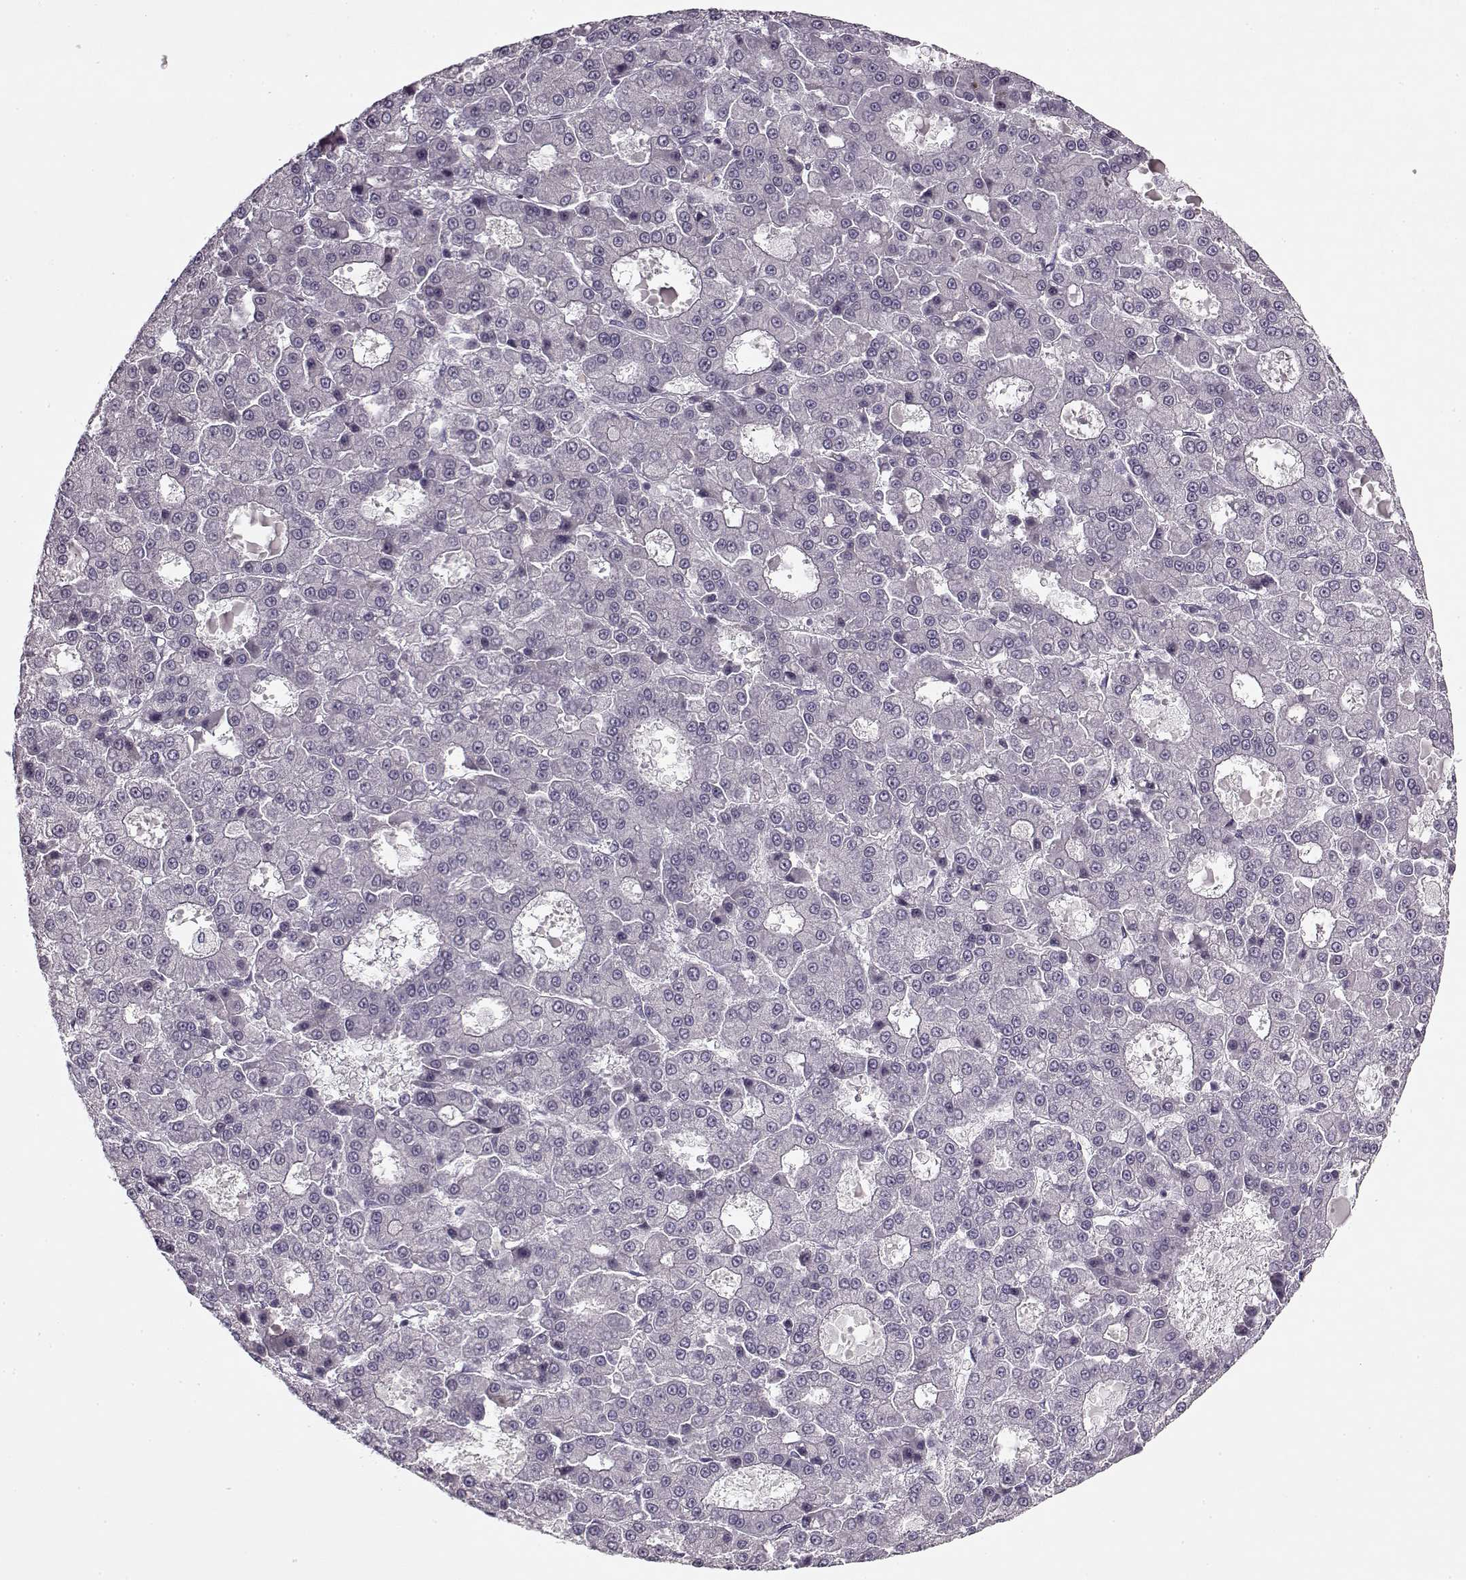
{"staining": {"intensity": "negative", "quantity": "none", "location": "none"}, "tissue": "liver cancer", "cell_type": "Tumor cells", "image_type": "cancer", "snomed": [{"axis": "morphology", "description": "Carcinoma, Hepatocellular, NOS"}, {"axis": "topography", "description": "Liver"}], "caption": "IHC image of human liver cancer (hepatocellular carcinoma) stained for a protein (brown), which displays no expression in tumor cells.", "gene": "PNMT", "patient": {"sex": "male", "age": 70}}